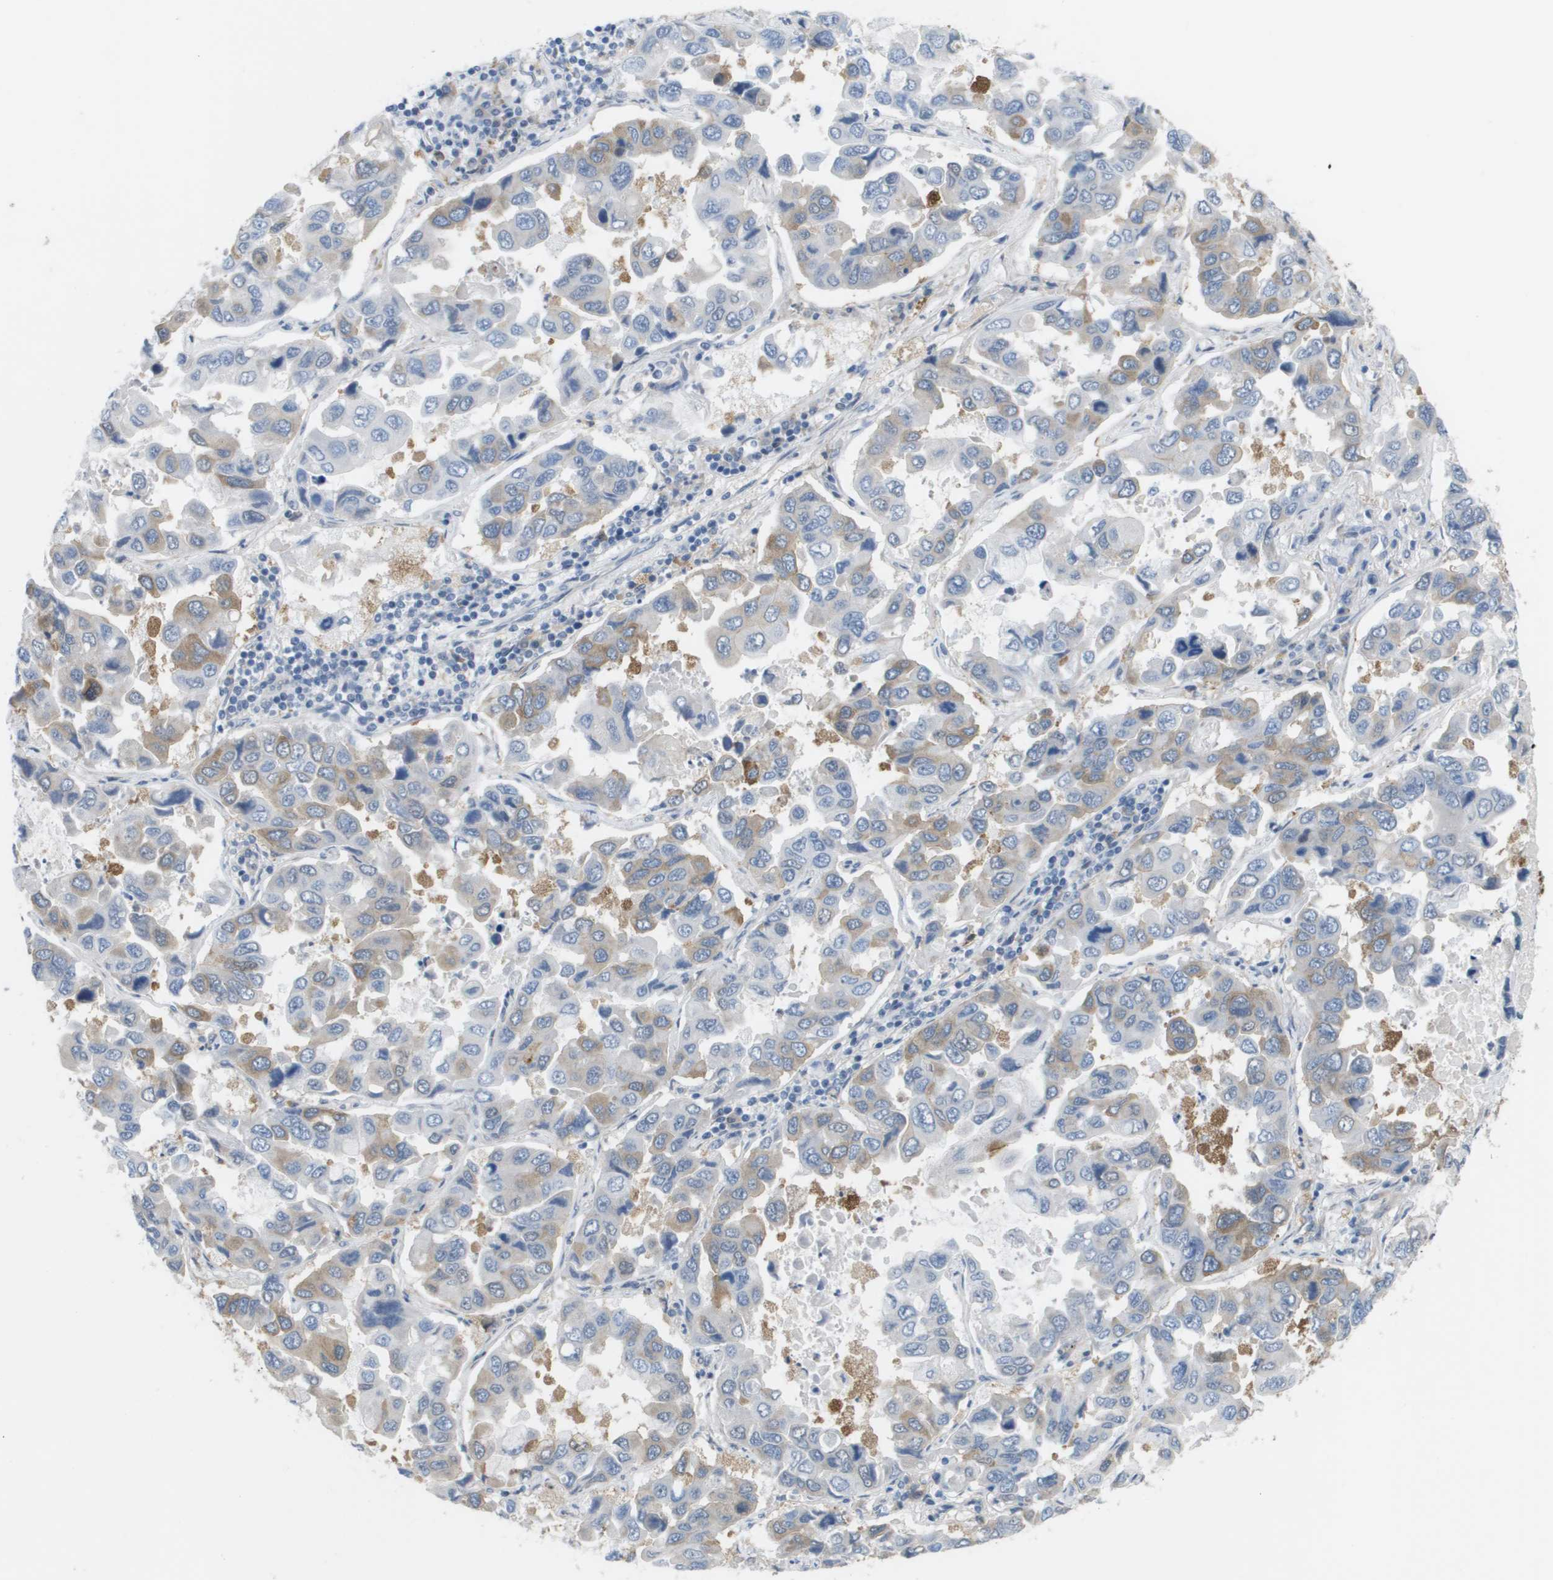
{"staining": {"intensity": "weak", "quantity": "<25%", "location": "cytoplasmic/membranous"}, "tissue": "lung cancer", "cell_type": "Tumor cells", "image_type": "cancer", "snomed": [{"axis": "morphology", "description": "Adenocarcinoma, NOS"}, {"axis": "topography", "description": "Lung"}], "caption": "Histopathology image shows no protein staining in tumor cells of lung cancer tissue.", "gene": "MARCHF8", "patient": {"sex": "male", "age": 64}}